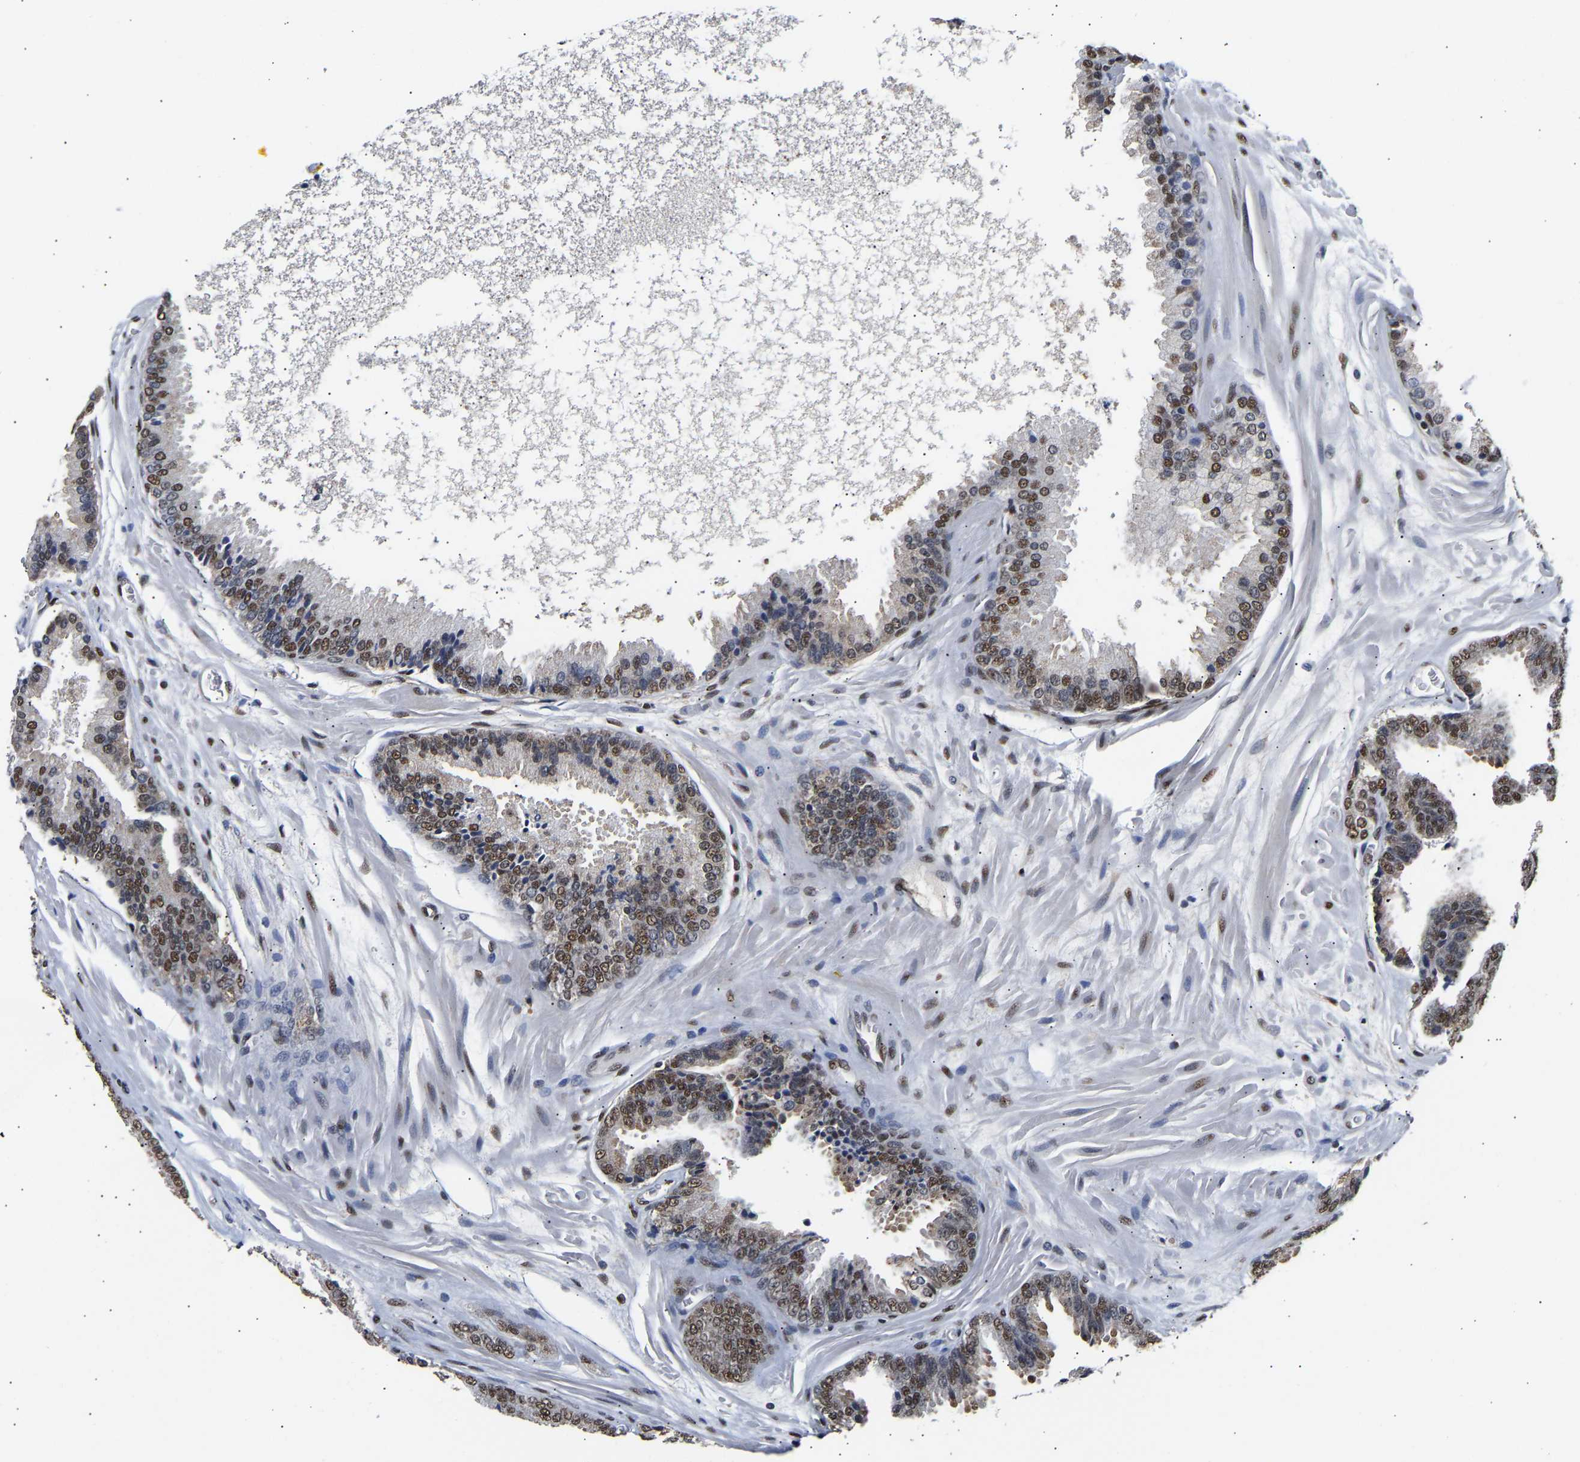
{"staining": {"intensity": "moderate", "quantity": "25%-75%", "location": "nuclear"}, "tissue": "prostate cancer", "cell_type": "Tumor cells", "image_type": "cancer", "snomed": [{"axis": "morphology", "description": "Adenocarcinoma, High grade"}, {"axis": "topography", "description": "Prostate"}], "caption": "Tumor cells display medium levels of moderate nuclear staining in about 25%-75% of cells in prostate cancer (adenocarcinoma (high-grade)). Using DAB (3,3'-diaminobenzidine) (brown) and hematoxylin (blue) stains, captured at high magnification using brightfield microscopy.", "gene": "PSIP1", "patient": {"sex": "male", "age": 65}}